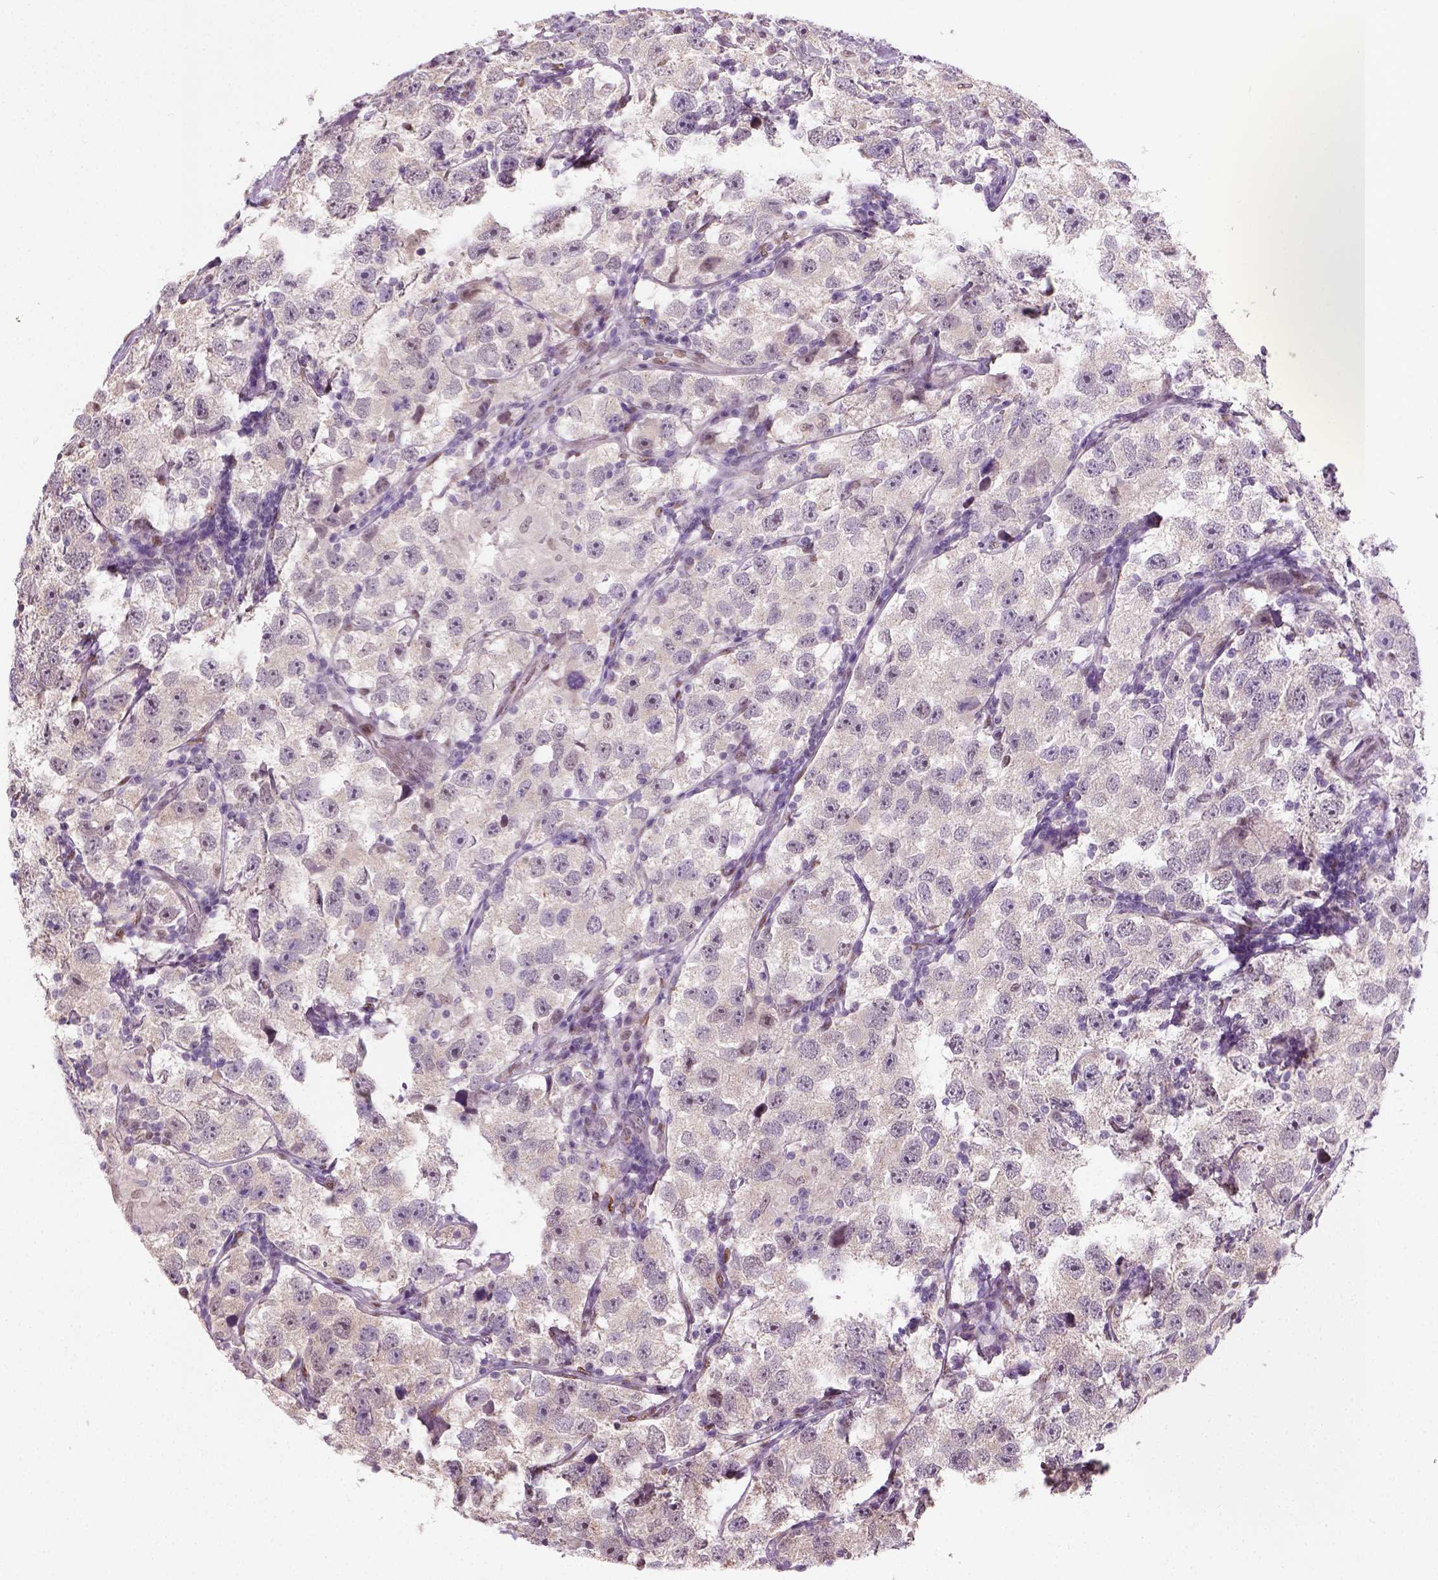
{"staining": {"intensity": "negative", "quantity": "none", "location": "none"}, "tissue": "testis cancer", "cell_type": "Tumor cells", "image_type": "cancer", "snomed": [{"axis": "morphology", "description": "Seminoma, NOS"}, {"axis": "topography", "description": "Testis"}], "caption": "The immunohistochemistry image has no significant staining in tumor cells of testis seminoma tissue.", "gene": "C1orf112", "patient": {"sex": "male", "age": 26}}